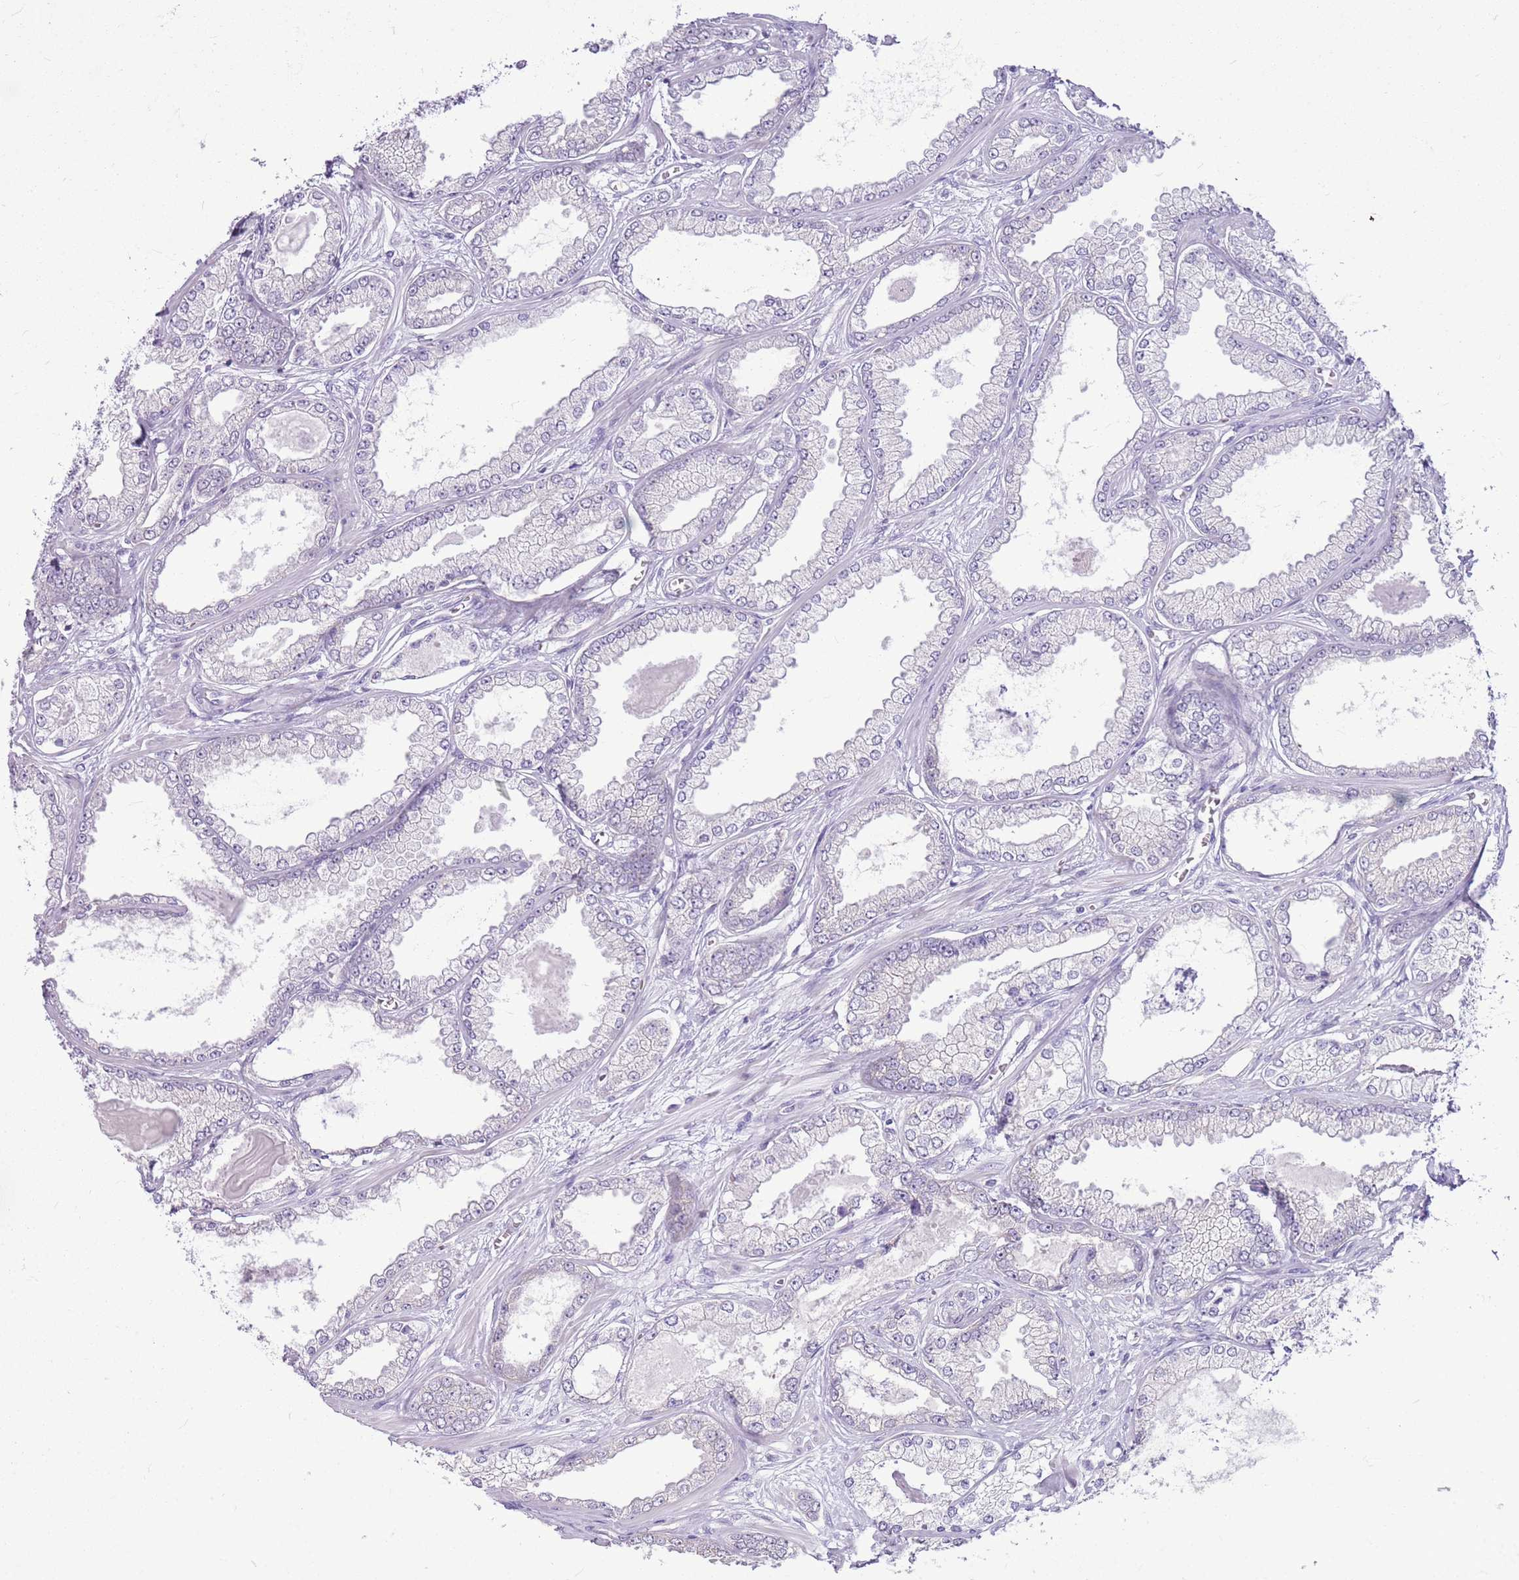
{"staining": {"intensity": "negative", "quantity": "none", "location": "none"}, "tissue": "prostate cancer", "cell_type": "Tumor cells", "image_type": "cancer", "snomed": [{"axis": "morphology", "description": "Adenocarcinoma, Low grade"}, {"axis": "topography", "description": "Prostate"}], "caption": "Human prostate low-grade adenocarcinoma stained for a protein using immunohistochemistry exhibits no expression in tumor cells.", "gene": "PARP8", "patient": {"sex": "male", "age": 64}}